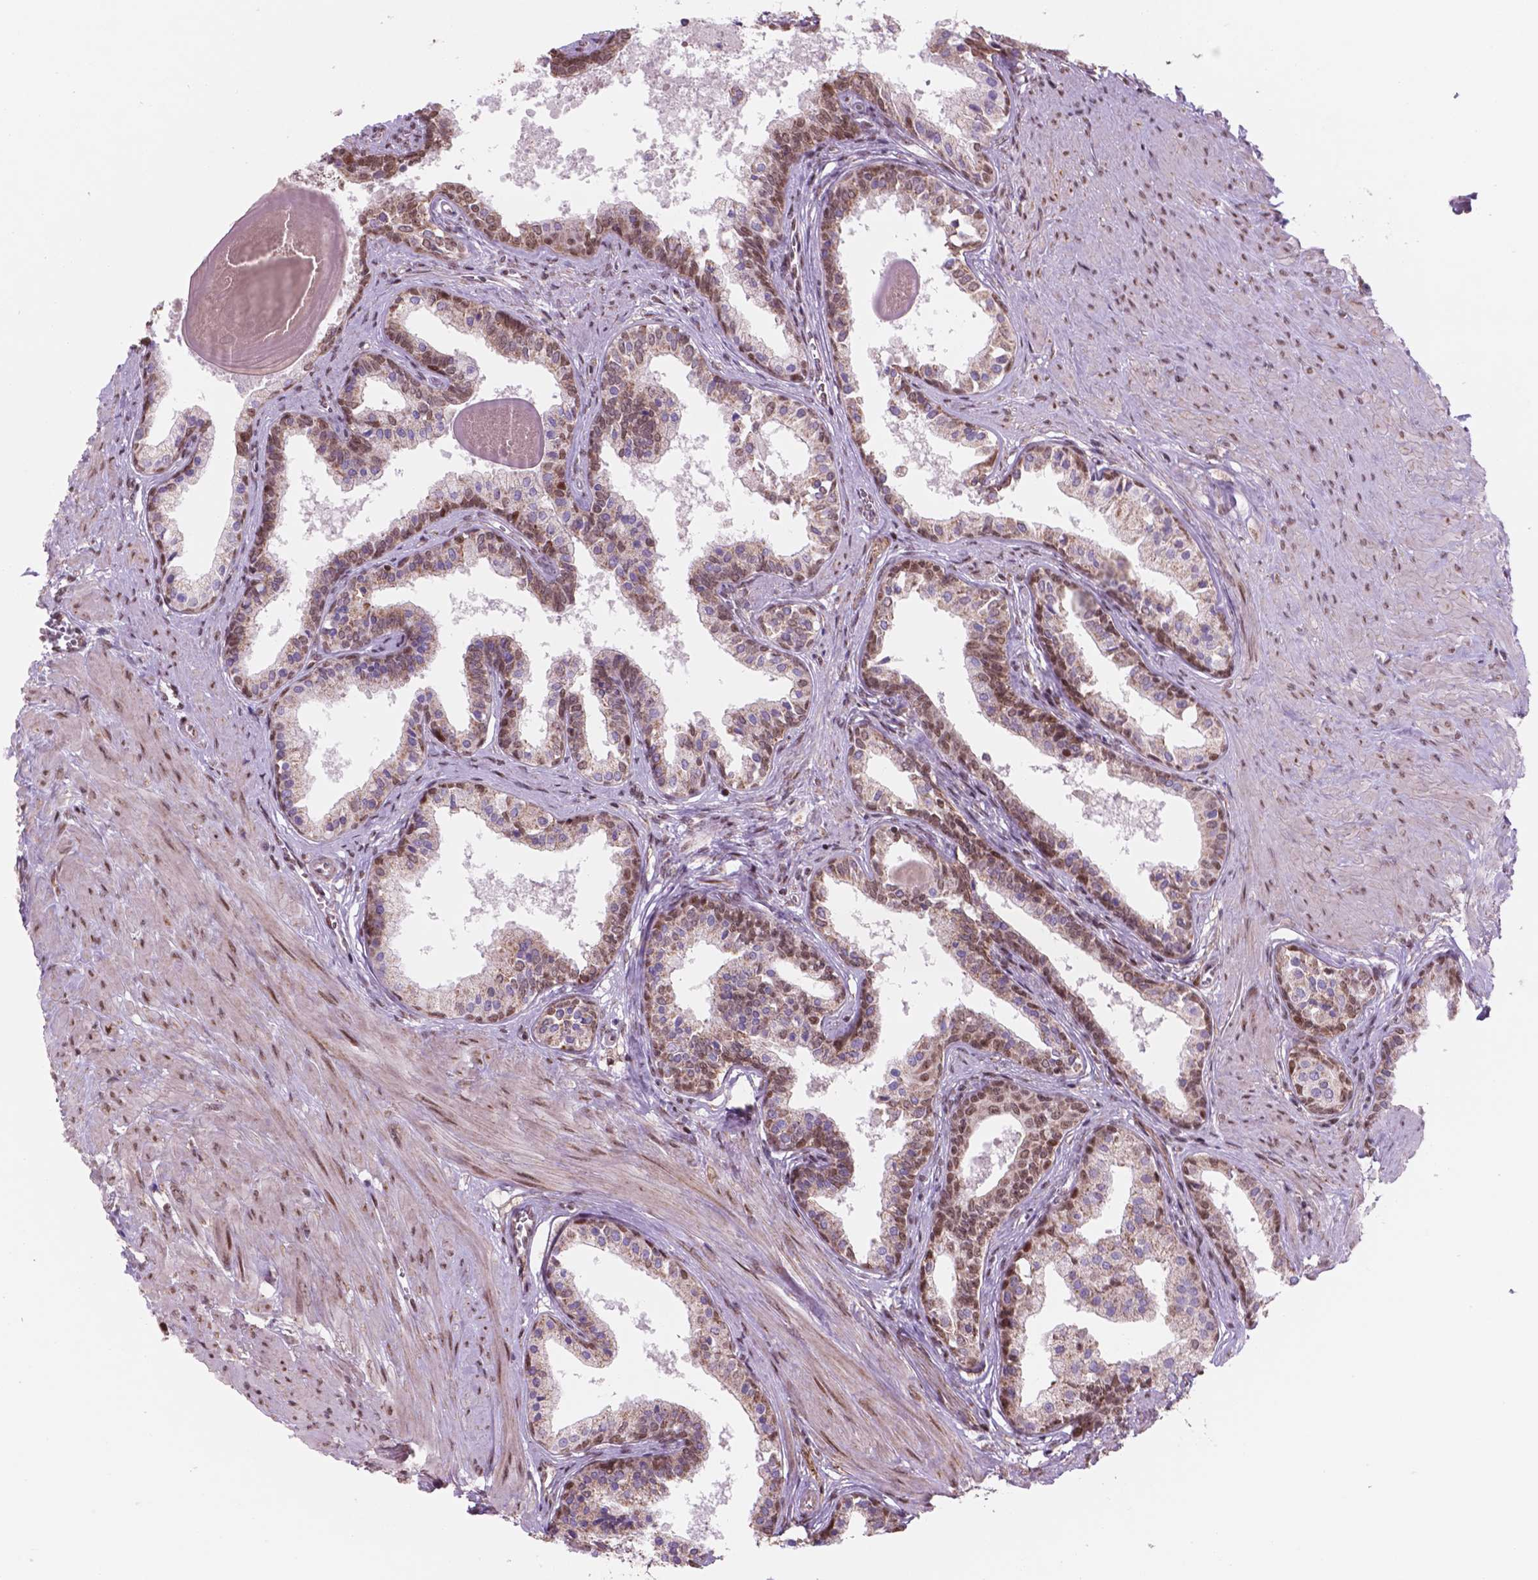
{"staining": {"intensity": "moderate", "quantity": "25%-75%", "location": "cytoplasmic/membranous,nuclear"}, "tissue": "prostate", "cell_type": "Glandular cells", "image_type": "normal", "snomed": [{"axis": "morphology", "description": "Normal tissue, NOS"}, {"axis": "topography", "description": "Prostate"}], "caption": "Immunohistochemistry (IHC) micrograph of benign human prostate stained for a protein (brown), which reveals medium levels of moderate cytoplasmic/membranous,nuclear positivity in about 25%-75% of glandular cells.", "gene": "NDUFA10", "patient": {"sex": "male", "age": 61}}